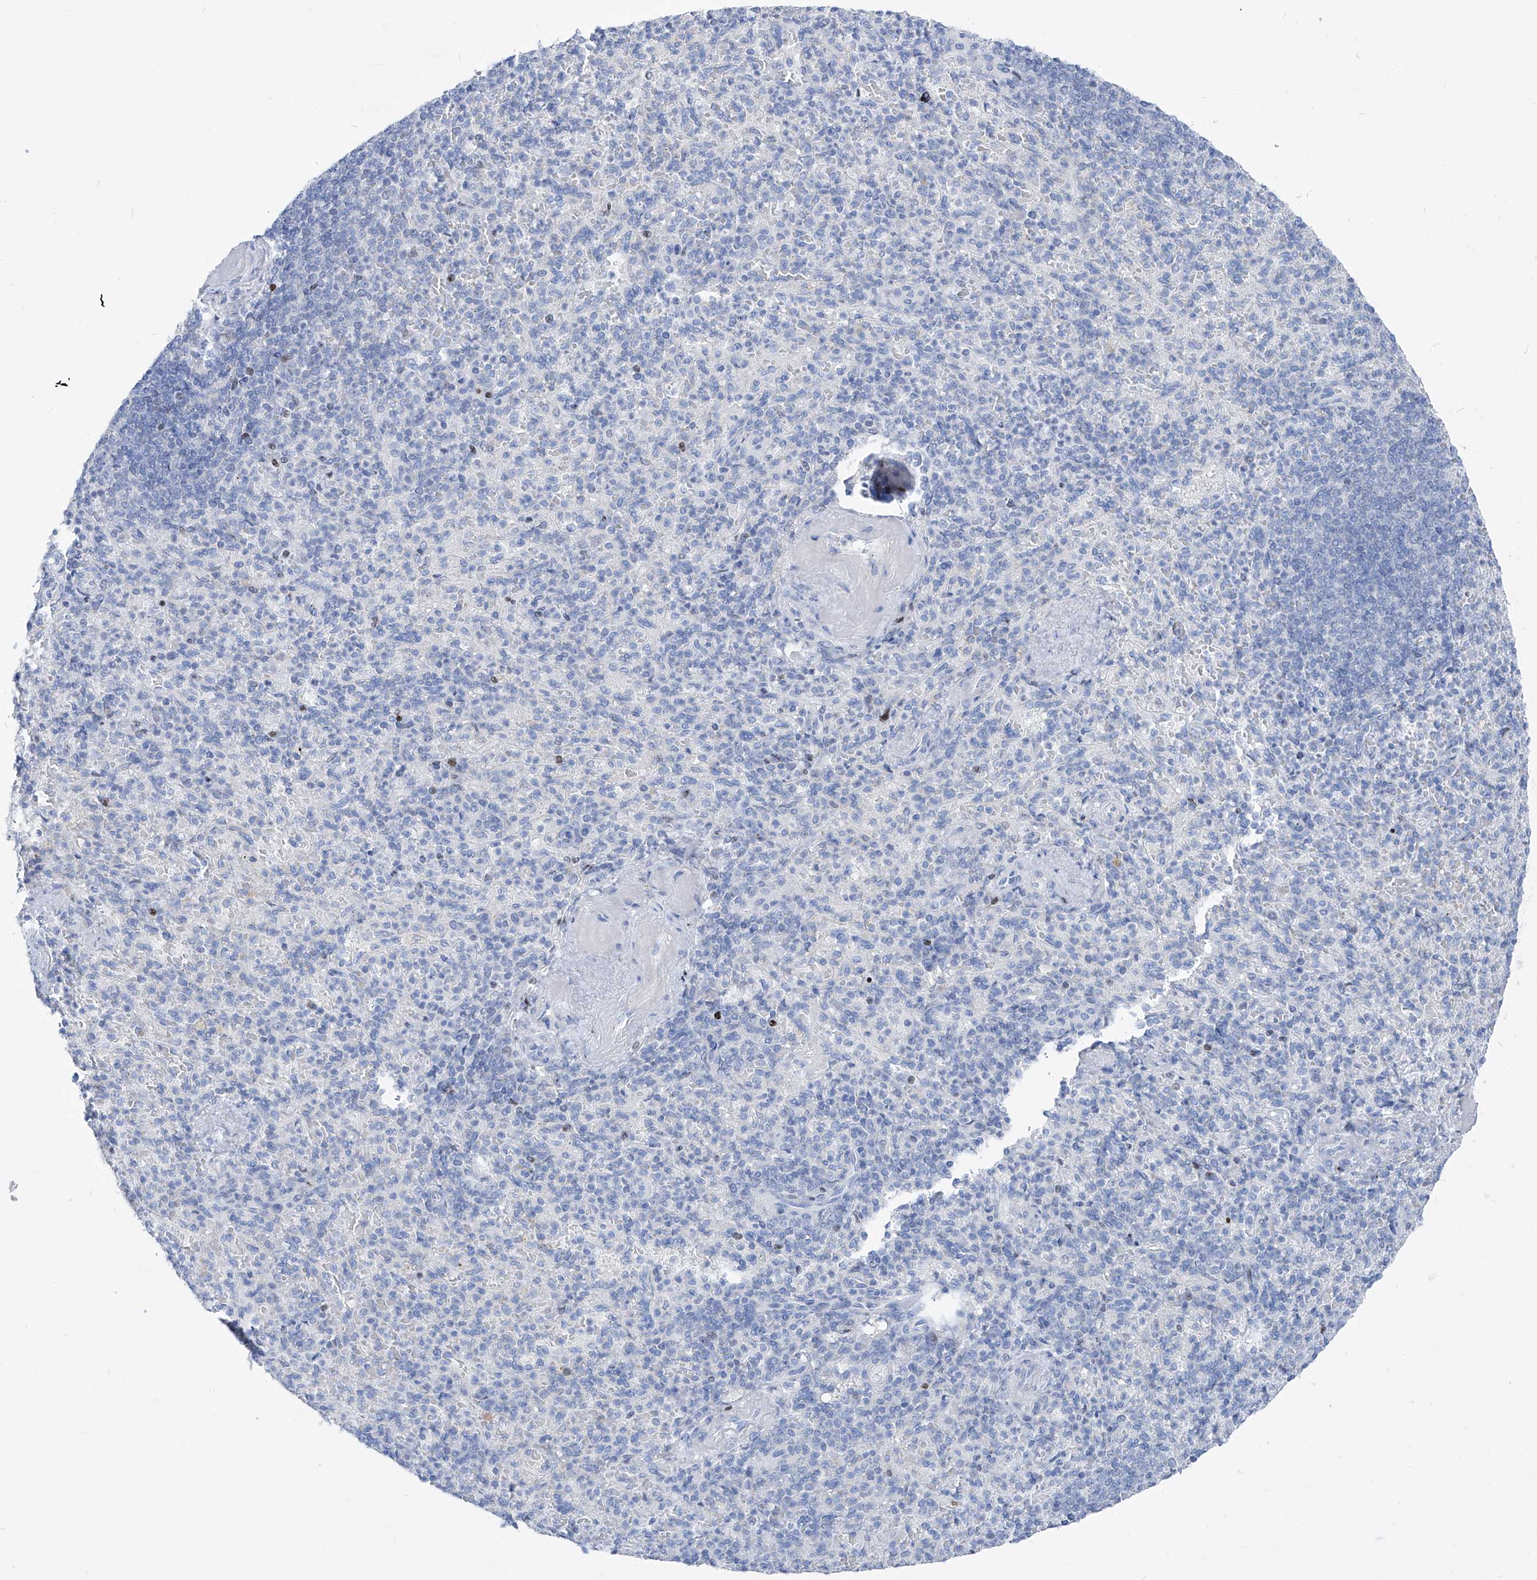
{"staining": {"intensity": "negative", "quantity": "none", "location": "none"}, "tissue": "spleen", "cell_type": "Cells in red pulp", "image_type": "normal", "snomed": [{"axis": "morphology", "description": "Normal tissue, NOS"}, {"axis": "topography", "description": "Spleen"}], "caption": "DAB (3,3'-diaminobenzidine) immunohistochemical staining of benign human spleen exhibits no significant staining in cells in red pulp.", "gene": "FRS3", "patient": {"sex": "female", "age": 74}}